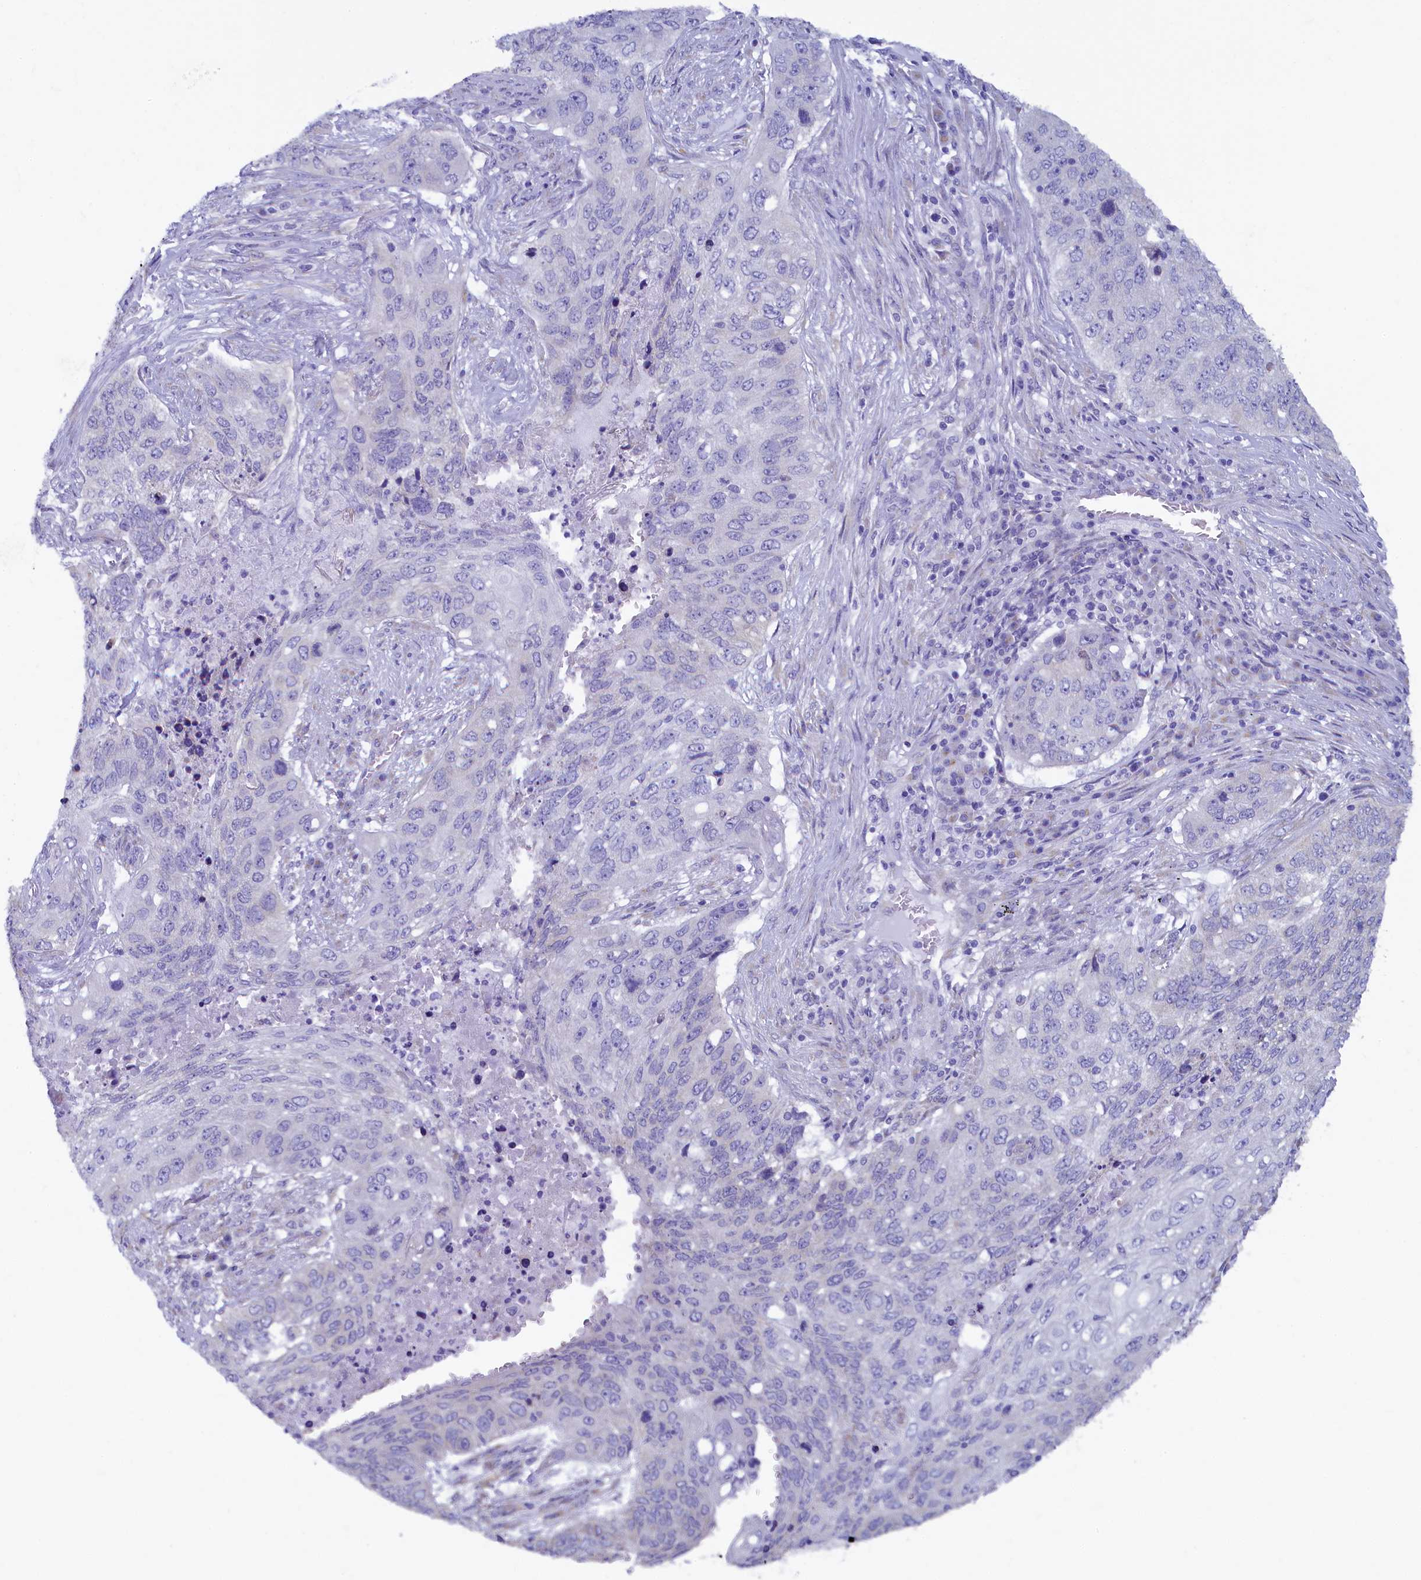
{"staining": {"intensity": "negative", "quantity": "none", "location": "none"}, "tissue": "lung cancer", "cell_type": "Tumor cells", "image_type": "cancer", "snomed": [{"axis": "morphology", "description": "Squamous cell carcinoma, NOS"}, {"axis": "topography", "description": "Lung"}], "caption": "This is an immunohistochemistry micrograph of human lung squamous cell carcinoma. There is no positivity in tumor cells.", "gene": "SKA3", "patient": {"sex": "female", "age": 63}}